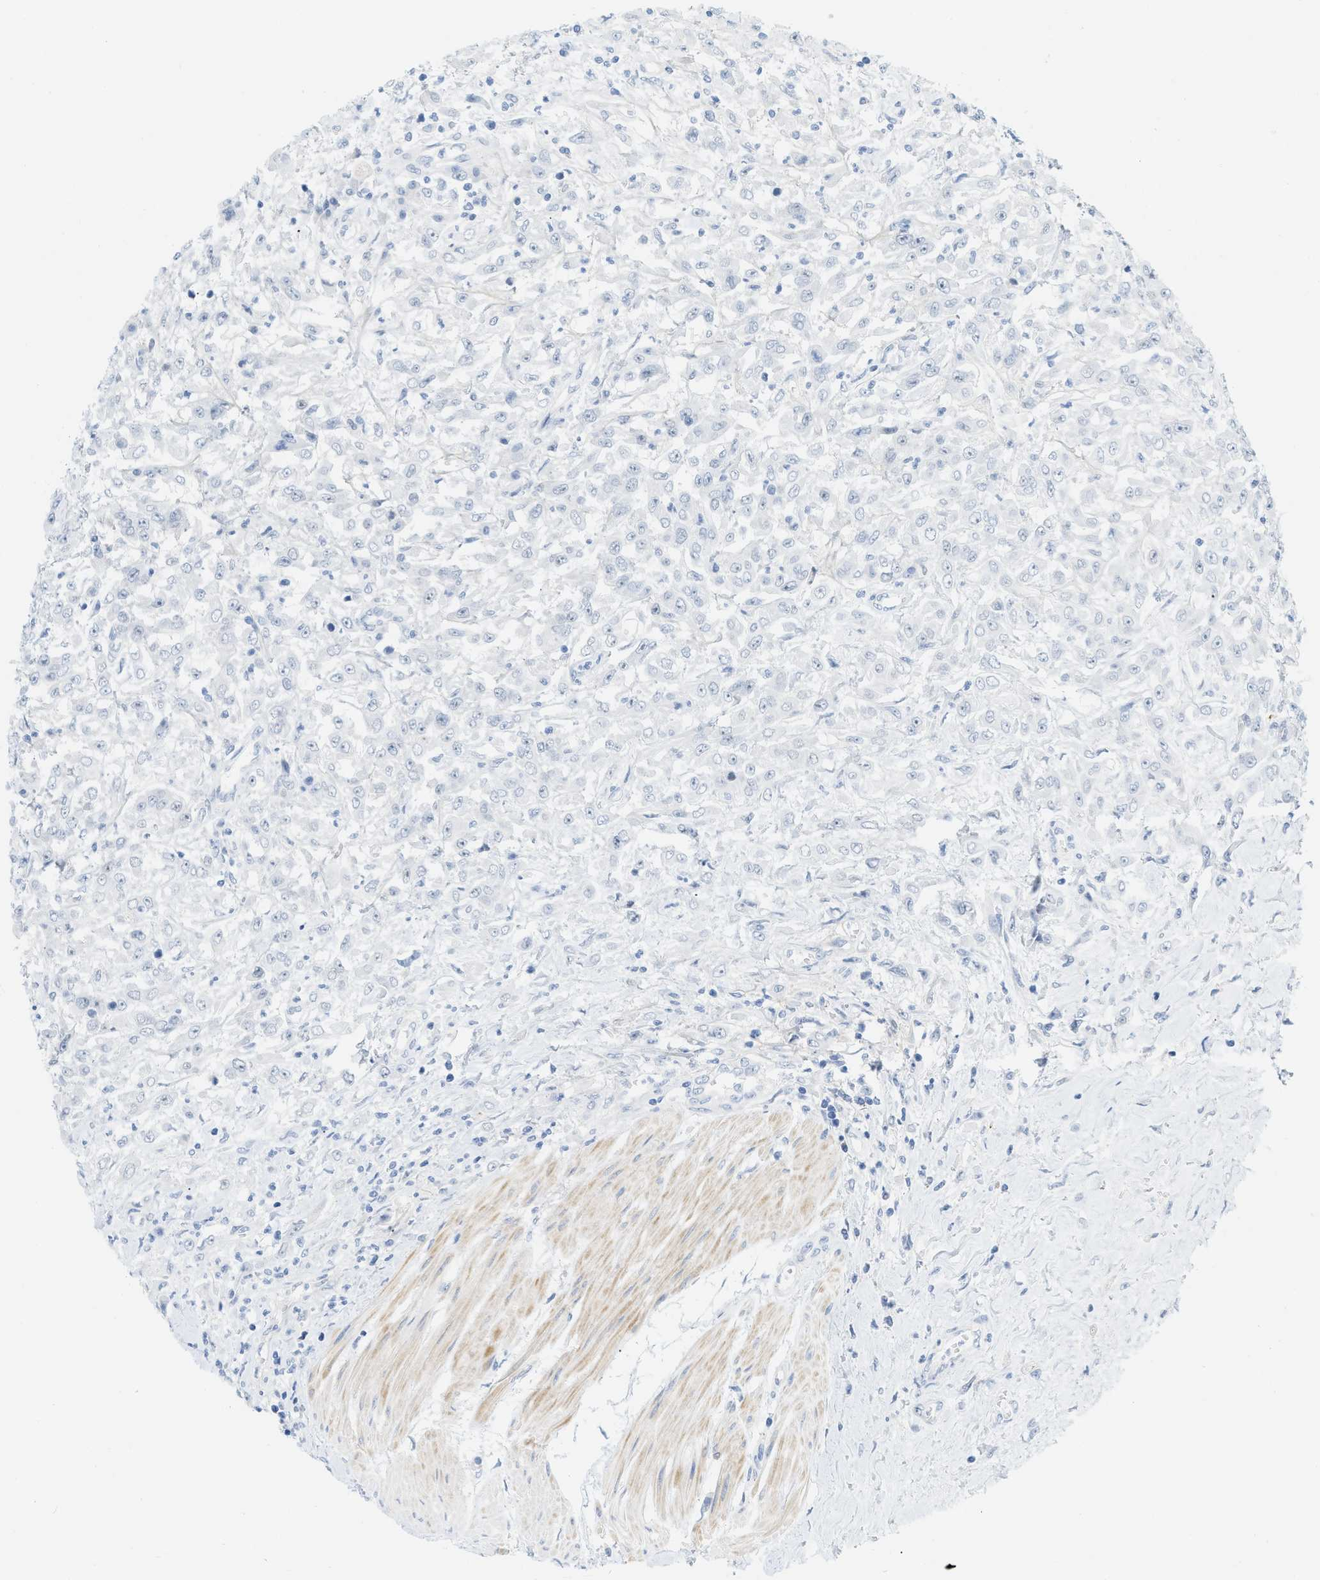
{"staining": {"intensity": "negative", "quantity": "none", "location": "none"}, "tissue": "urothelial cancer", "cell_type": "Tumor cells", "image_type": "cancer", "snomed": [{"axis": "morphology", "description": "Urothelial carcinoma, High grade"}, {"axis": "topography", "description": "Urinary bladder"}], "caption": "Urothelial cancer was stained to show a protein in brown. There is no significant staining in tumor cells.", "gene": "HLTF", "patient": {"sex": "male", "age": 46}}